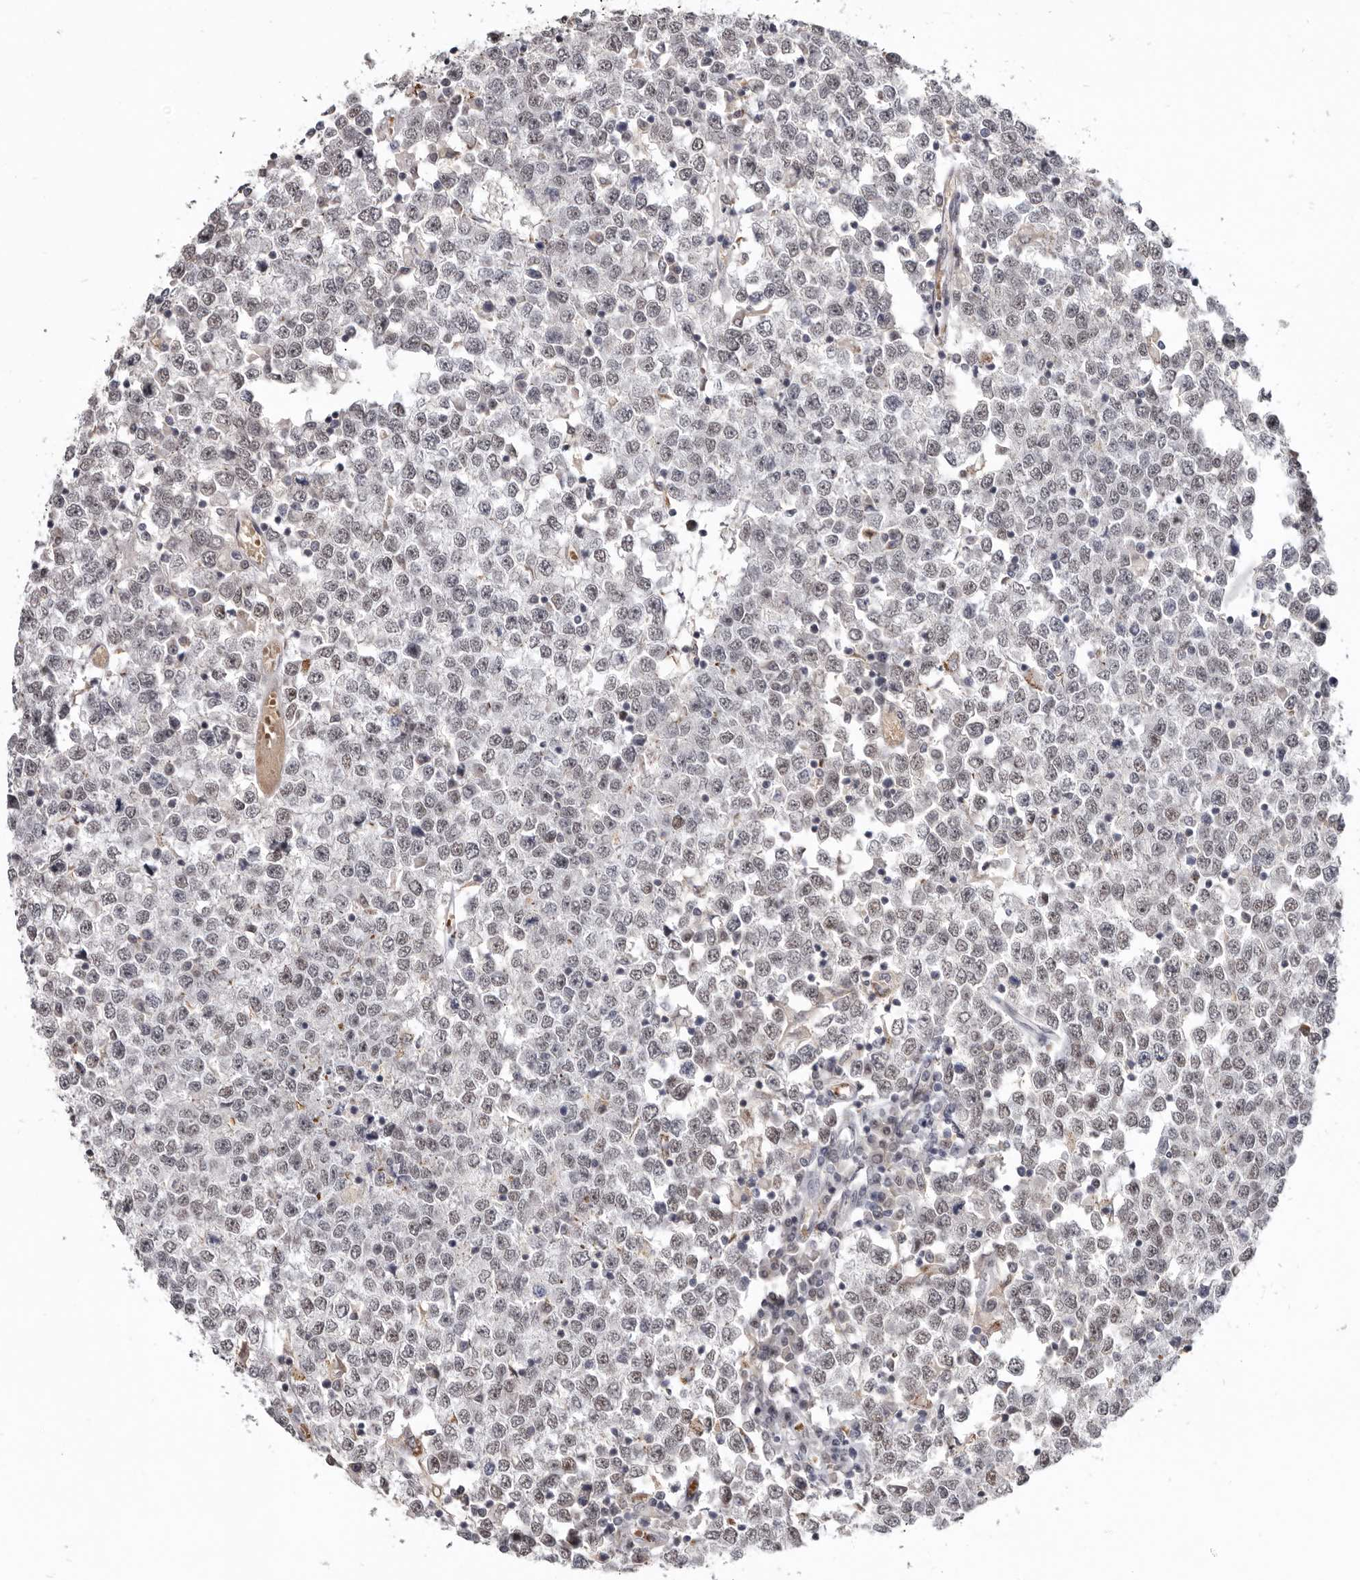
{"staining": {"intensity": "weak", "quantity": "<25%", "location": "nuclear"}, "tissue": "testis cancer", "cell_type": "Tumor cells", "image_type": "cancer", "snomed": [{"axis": "morphology", "description": "Seminoma, NOS"}, {"axis": "topography", "description": "Testis"}], "caption": "Immunohistochemical staining of testis seminoma demonstrates no significant positivity in tumor cells. (DAB (3,3'-diaminobenzidine) immunohistochemistry (IHC), high magnification).", "gene": "CGN", "patient": {"sex": "male", "age": 65}}